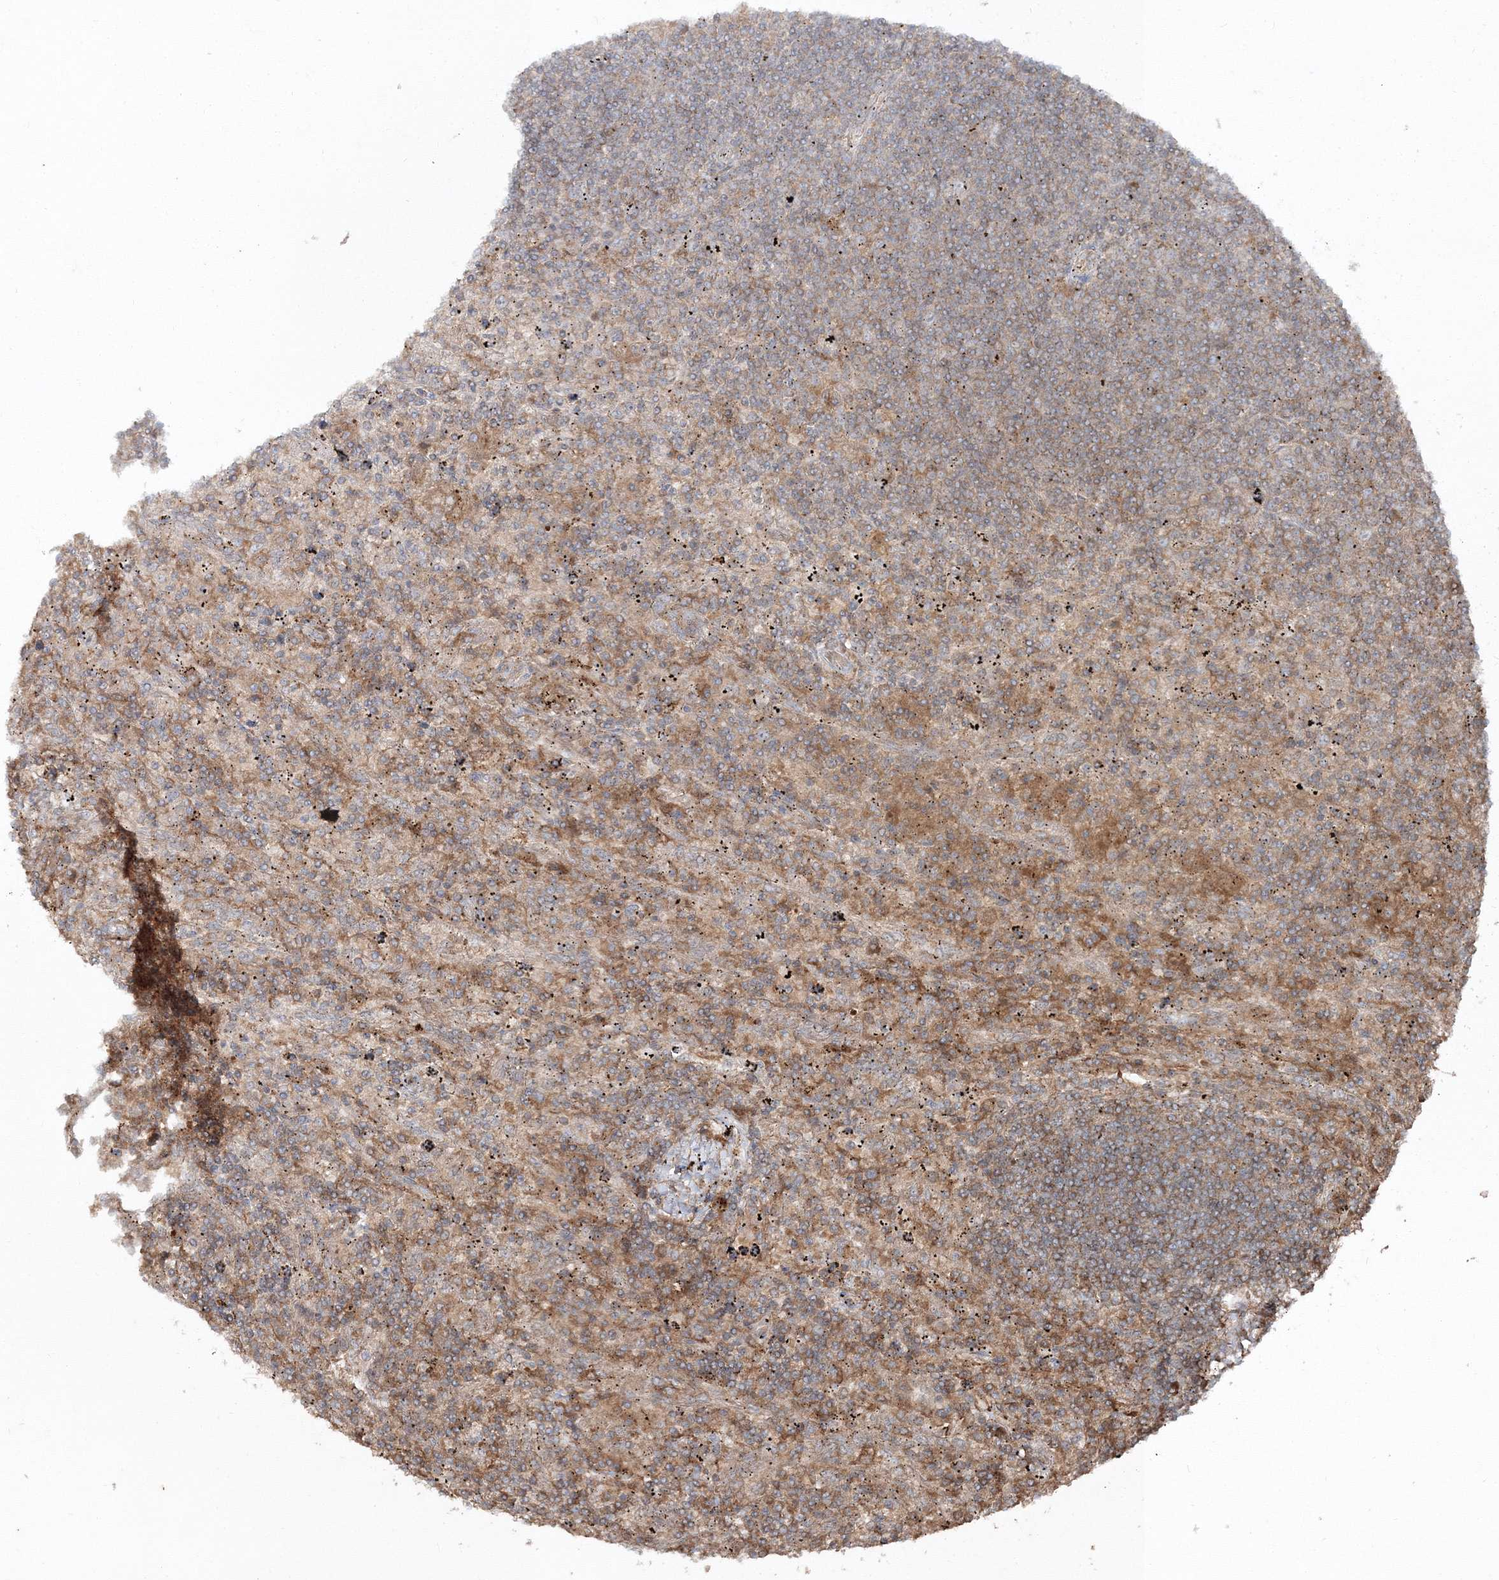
{"staining": {"intensity": "negative", "quantity": "none", "location": "none"}, "tissue": "lymphoma", "cell_type": "Tumor cells", "image_type": "cancer", "snomed": [{"axis": "morphology", "description": "Malignant lymphoma, non-Hodgkin's type, Low grade"}, {"axis": "topography", "description": "Spleen"}], "caption": "This is an IHC photomicrograph of low-grade malignant lymphoma, non-Hodgkin's type. There is no expression in tumor cells.", "gene": "PCBD2", "patient": {"sex": "male", "age": 76}}